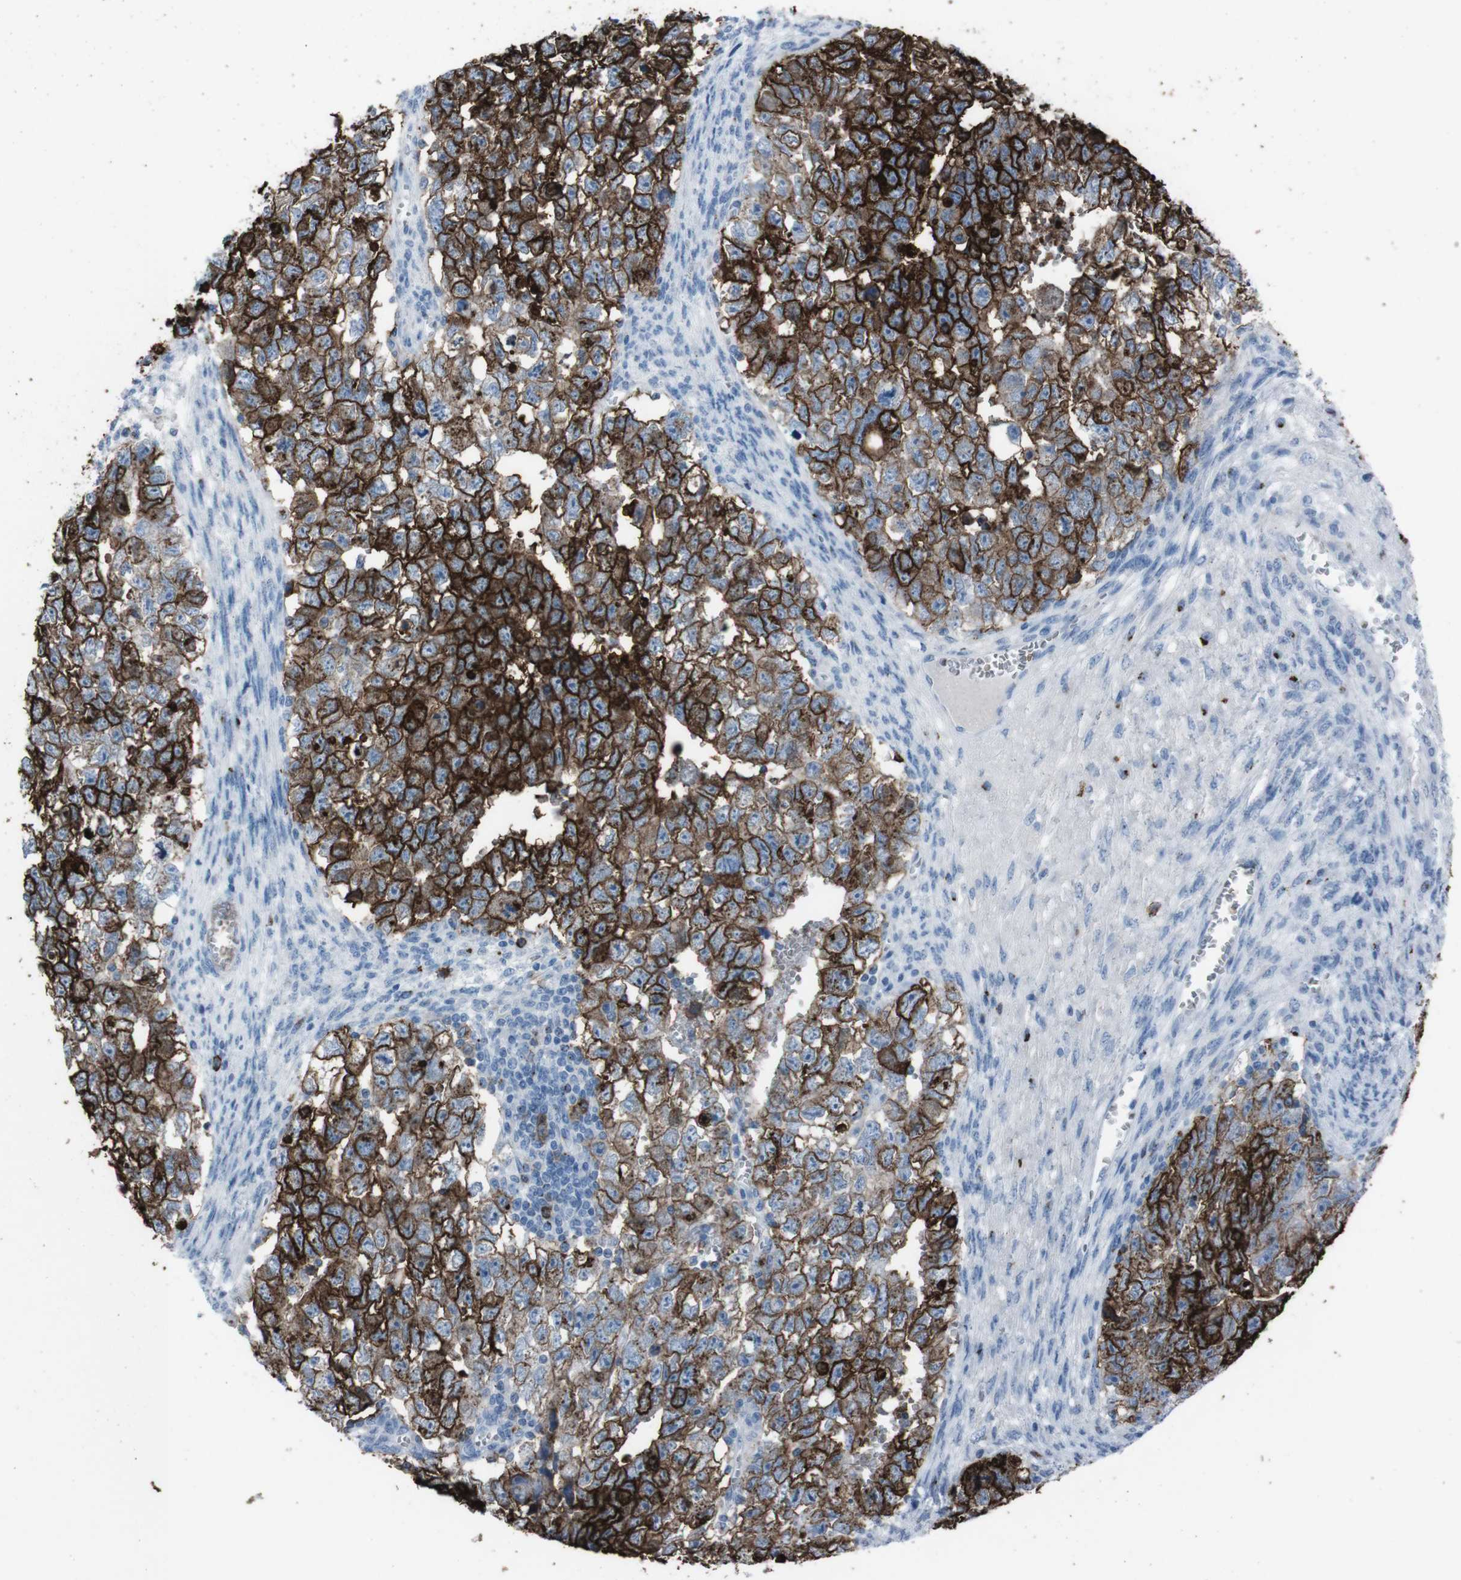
{"staining": {"intensity": "strong", "quantity": "25%-75%", "location": "cytoplasmic/membranous"}, "tissue": "testis cancer", "cell_type": "Tumor cells", "image_type": "cancer", "snomed": [{"axis": "morphology", "description": "Seminoma, NOS"}, {"axis": "morphology", "description": "Carcinoma, Embryonal, NOS"}, {"axis": "topography", "description": "Testis"}], "caption": "Human testis embryonal carcinoma stained with a protein marker exhibits strong staining in tumor cells.", "gene": "ST6GAL1", "patient": {"sex": "male", "age": 38}}